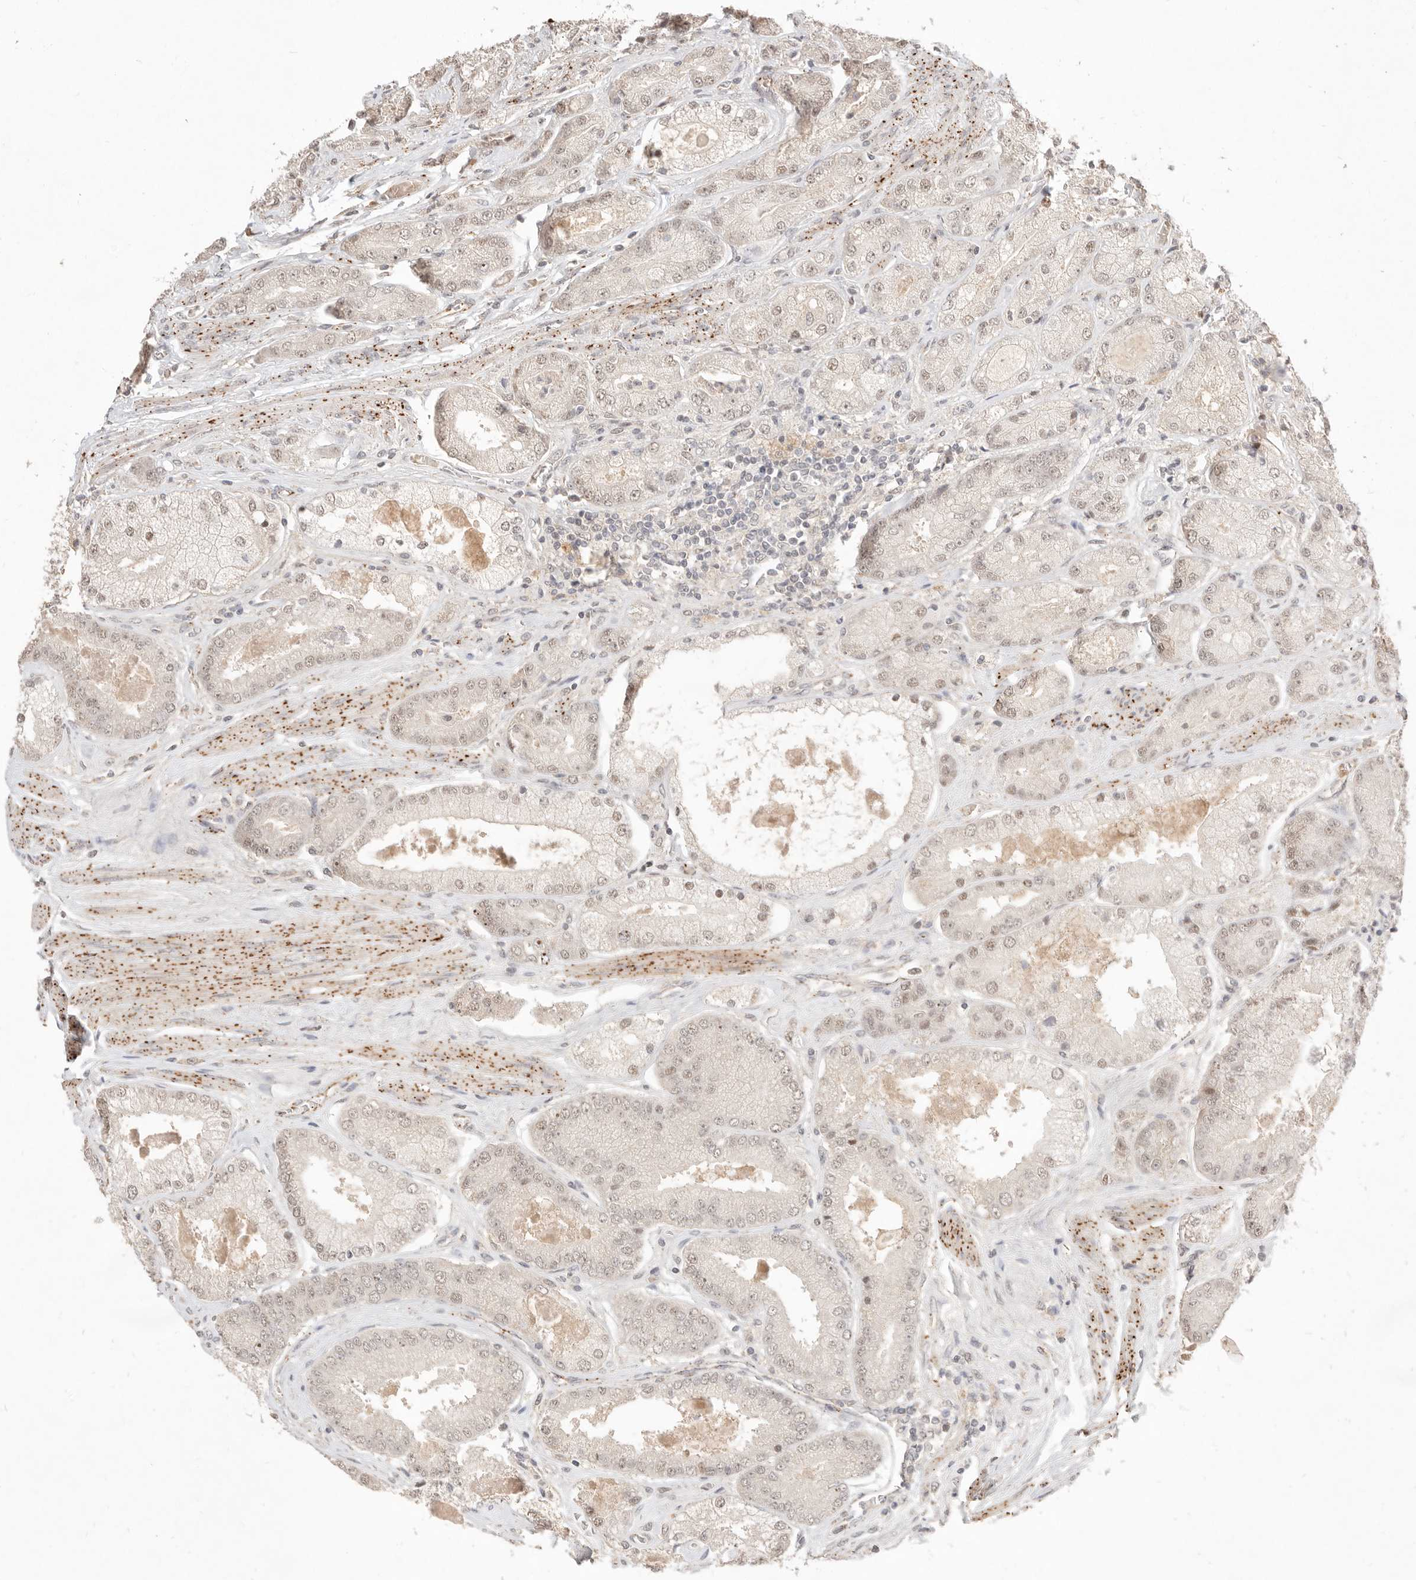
{"staining": {"intensity": "weak", "quantity": ">75%", "location": "nuclear"}, "tissue": "prostate cancer", "cell_type": "Tumor cells", "image_type": "cancer", "snomed": [{"axis": "morphology", "description": "Adenocarcinoma, High grade"}, {"axis": "topography", "description": "Prostate"}], "caption": "Prostate cancer was stained to show a protein in brown. There is low levels of weak nuclear positivity in about >75% of tumor cells.", "gene": "MEP1A", "patient": {"sex": "male", "age": 58}}